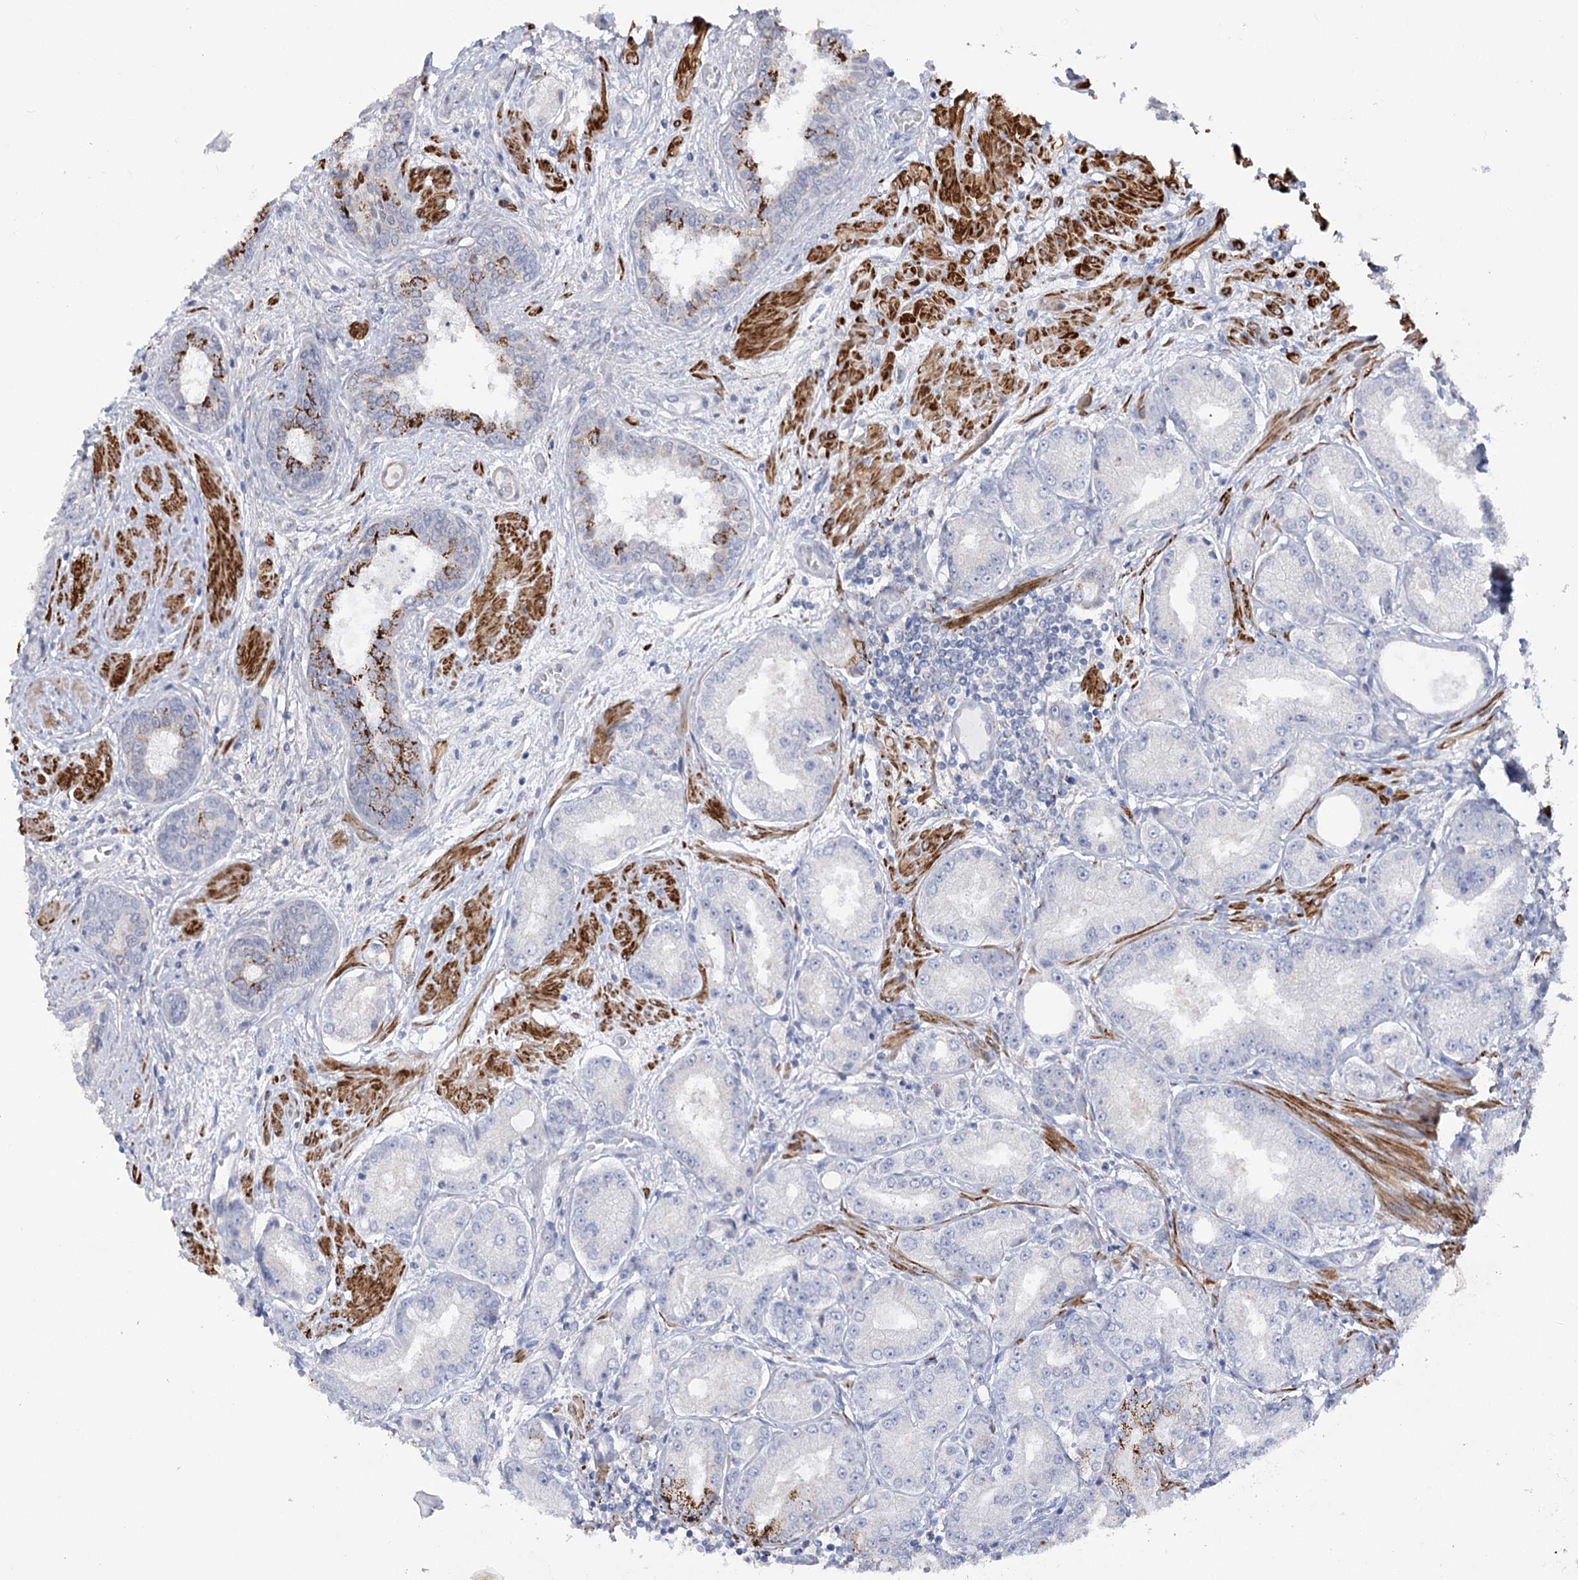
{"staining": {"intensity": "negative", "quantity": "none", "location": "none"}, "tissue": "prostate cancer", "cell_type": "Tumor cells", "image_type": "cancer", "snomed": [{"axis": "morphology", "description": "Adenocarcinoma, High grade"}, {"axis": "topography", "description": "Prostate"}], "caption": "High-grade adenocarcinoma (prostate) was stained to show a protein in brown. There is no significant staining in tumor cells. (DAB (3,3'-diaminobenzidine) IHC, high magnification).", "gene": "ZSCAN23", "patient": {"sex": "male", "age": 59}}